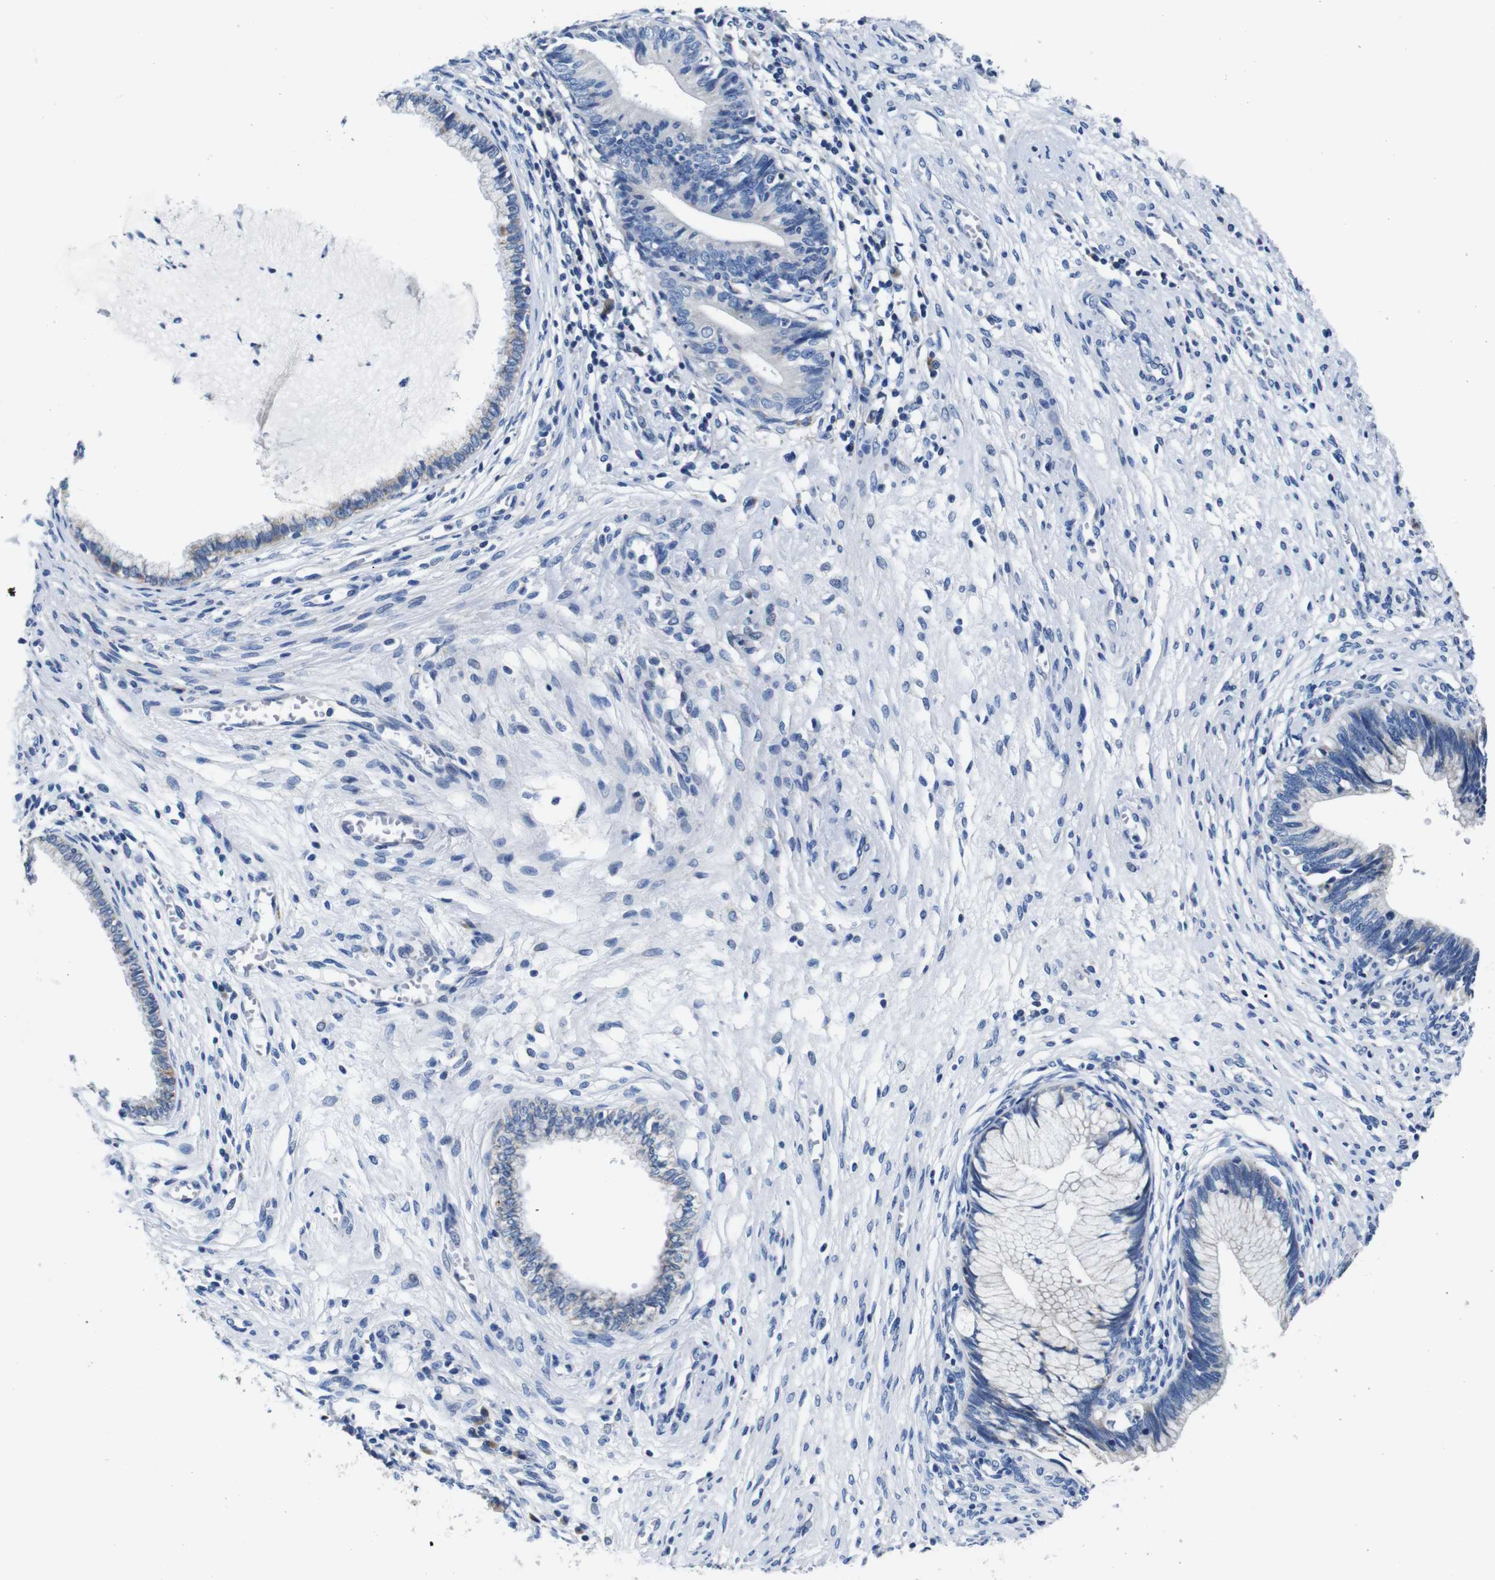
{"staining": {"intensity": "negative", "quantity": "none", "location": "none"}, "tissue": "cervical cancer", "cell_type": "Tumor cells", "image_type": "cancer", "snomed": [{"axis": "morphology", "description": "Adenocarcinoma, NOS"}, {"axis": "topography", "description": "Cervix"}], "caption": "IHC image of neoplastic tissue: human adenocarcinoma (cervical) stained with DAB demonstrates no significant protein positivity in tumor cells.", "gene": "SNX19", "patient": {"sex": "female", "age": 44}}